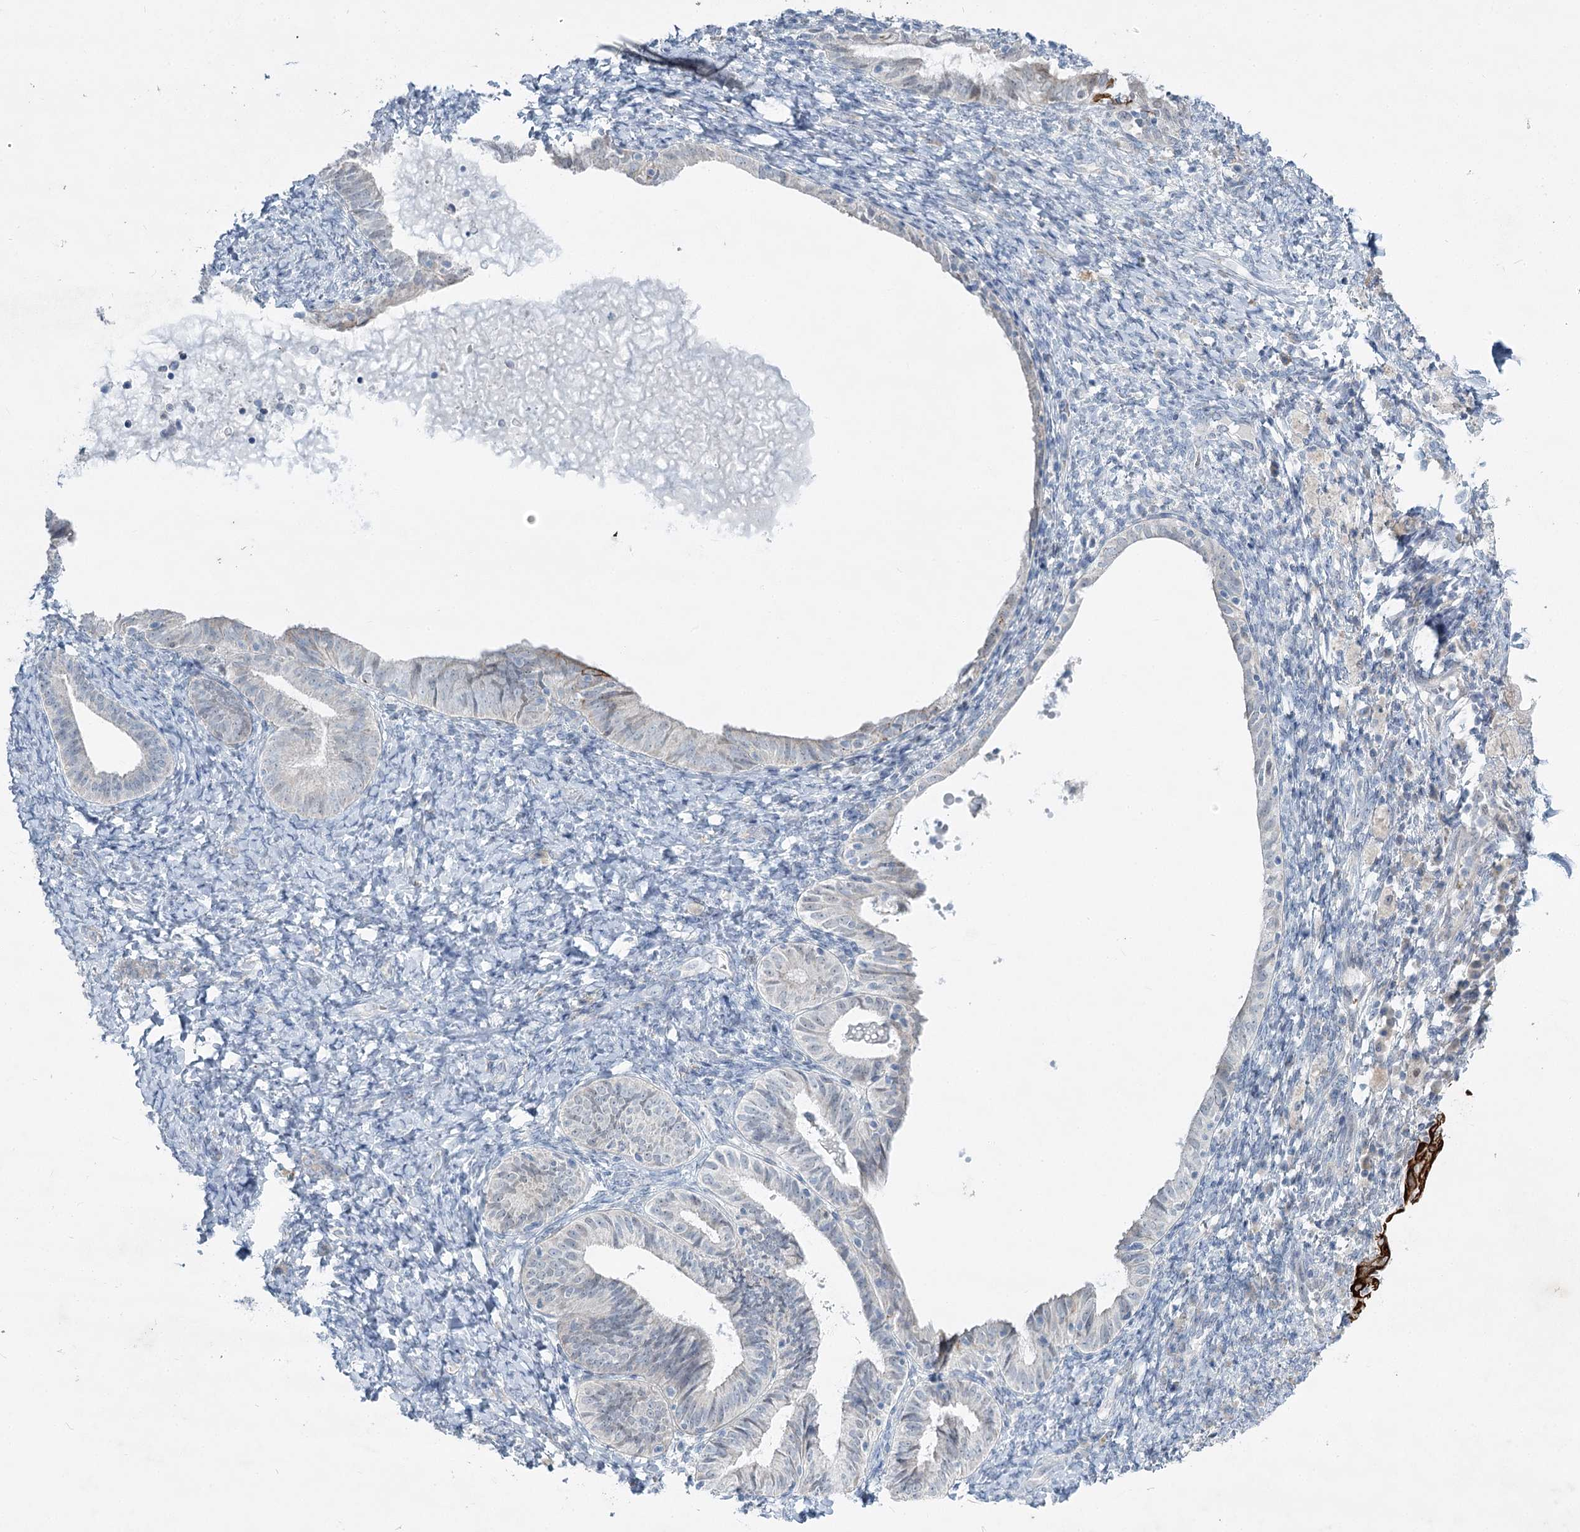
{"staining": {"intensity": "negative", "quantity": "none", "location": "none"}, "tissue": "endometrium", "cell_type": "Cells in endometrial stroma", "image_type": "normal", "snomed": [{"axis": "morphology", "description": "Normal tissue, NOS"}, {"axis": "topography", "description": "Endometrium"}], "caption": "Protein analysis of benign endometrium displays no significant expression in cells in endometrial stroma.", "gene": "ABITRAM", "patient": {"sex": "female", "age": 72}}